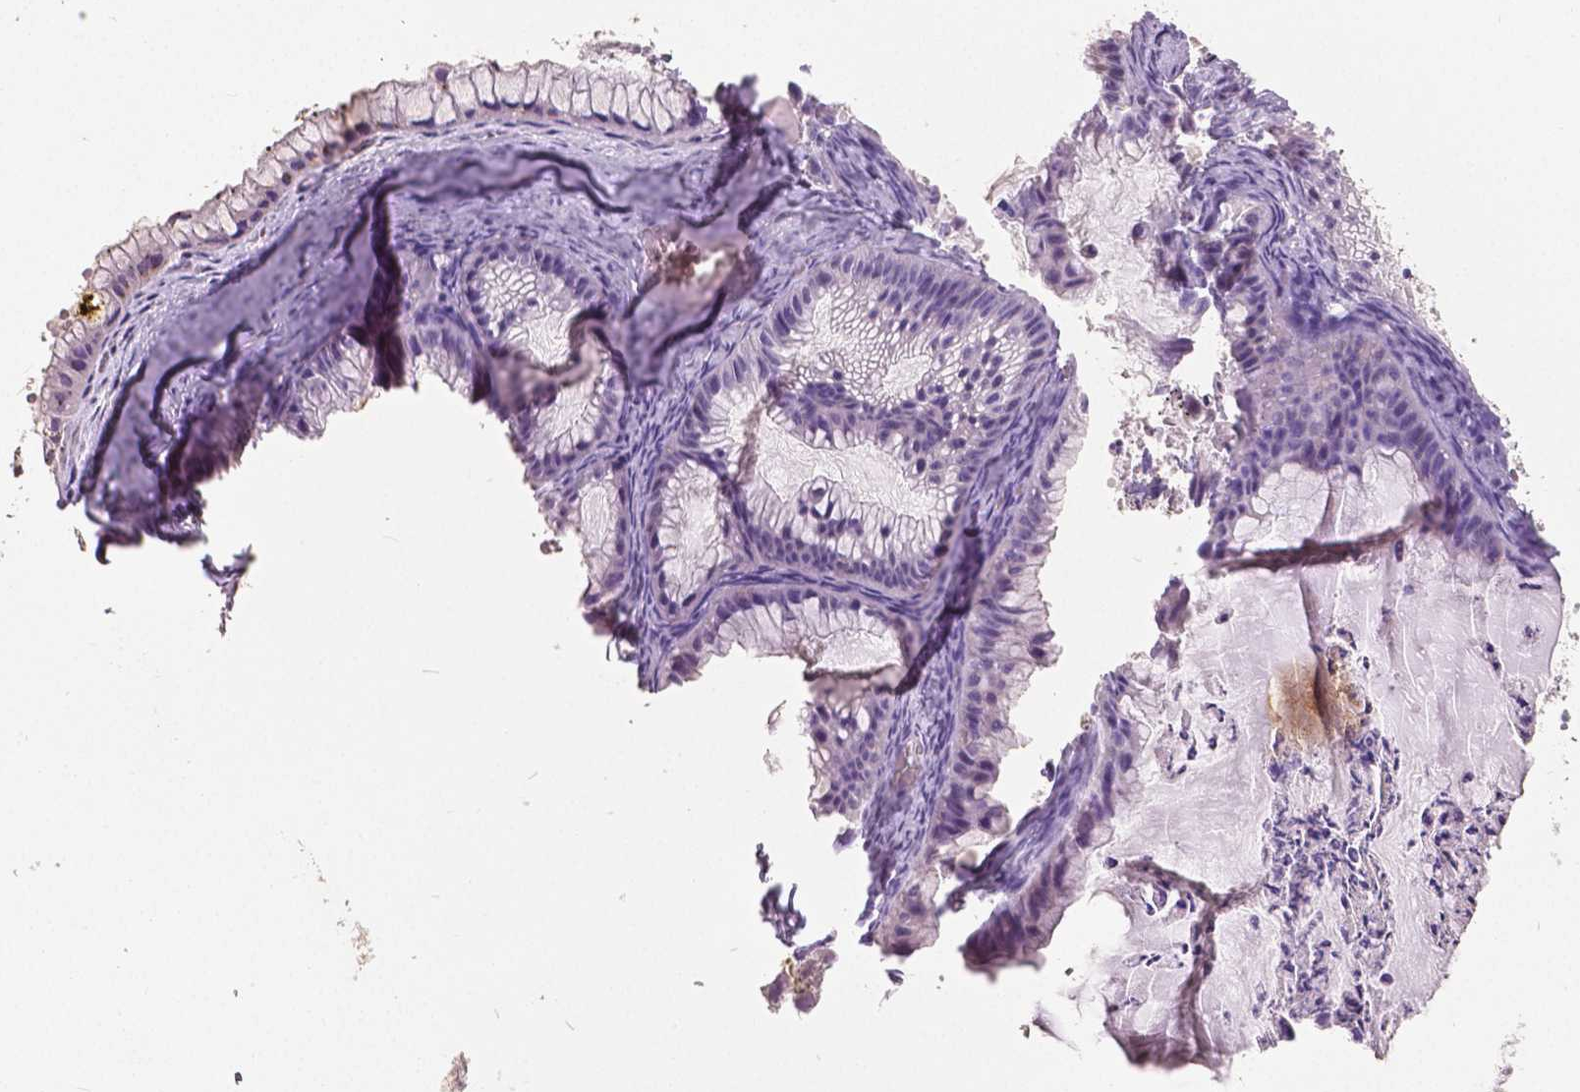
{"staining": {"intensity": "negative", "quantity": "none", "location": "none"}, "tissue": "ovarian cancer", "cell_type": "Tumor cells", "image_type": "cancer", "snomed": [{"axis": "morphology", "description": "Cystadenocarcinoma, mucinous, NOS"}, {"axis": "topography", "description": "Ovary"}], "caption": "Ovarian mucinous cystadenocarcinoma was stained to show a protein in brown. There is no significant expression in tumor cells.", "gene": "FOXA1", "patient": {"sex": "female", "age": 72}}